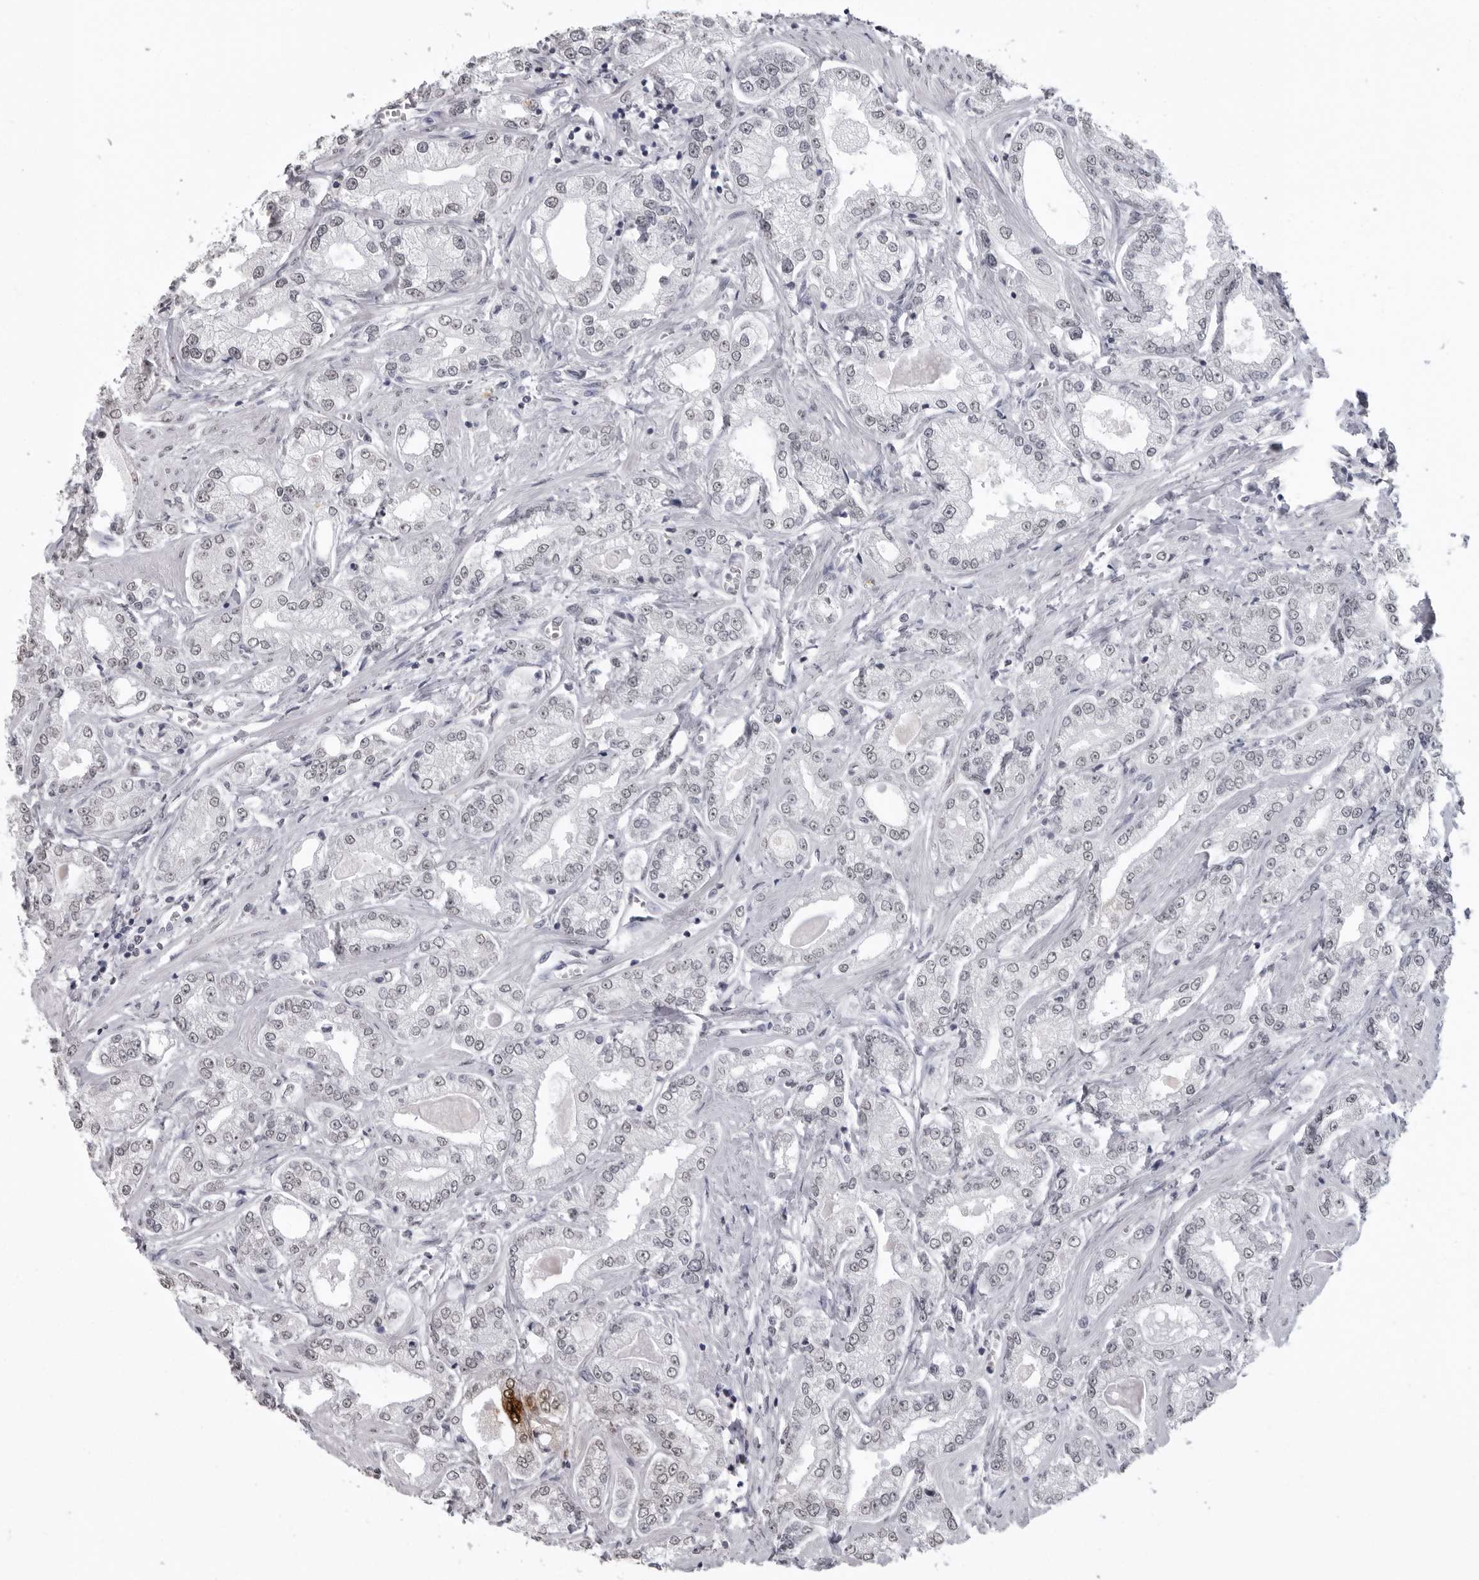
{"staining": {"intensity": "weak", "quantity": ">75%", "location": "nuclear"}, "tissue": "prostate cancer", "cell_type": "Tumor cells", "image_type": "cancer", "snomed": [{"axis": "morphology", "description": "Adenocarcinoma, Low grade"}, {"axis": "topography", "description": "Prostate"}], "caption": "High-magnification brightfield microscopy of prostate cancer stained with DAB (brown) and counterstained with hematoxylin (blue). tumor cells exhibit weak nuclear staining is present in approximately>75% of cells.", "gene": "HEPACAM", "patient": {"sex": "male", "age": 62}}